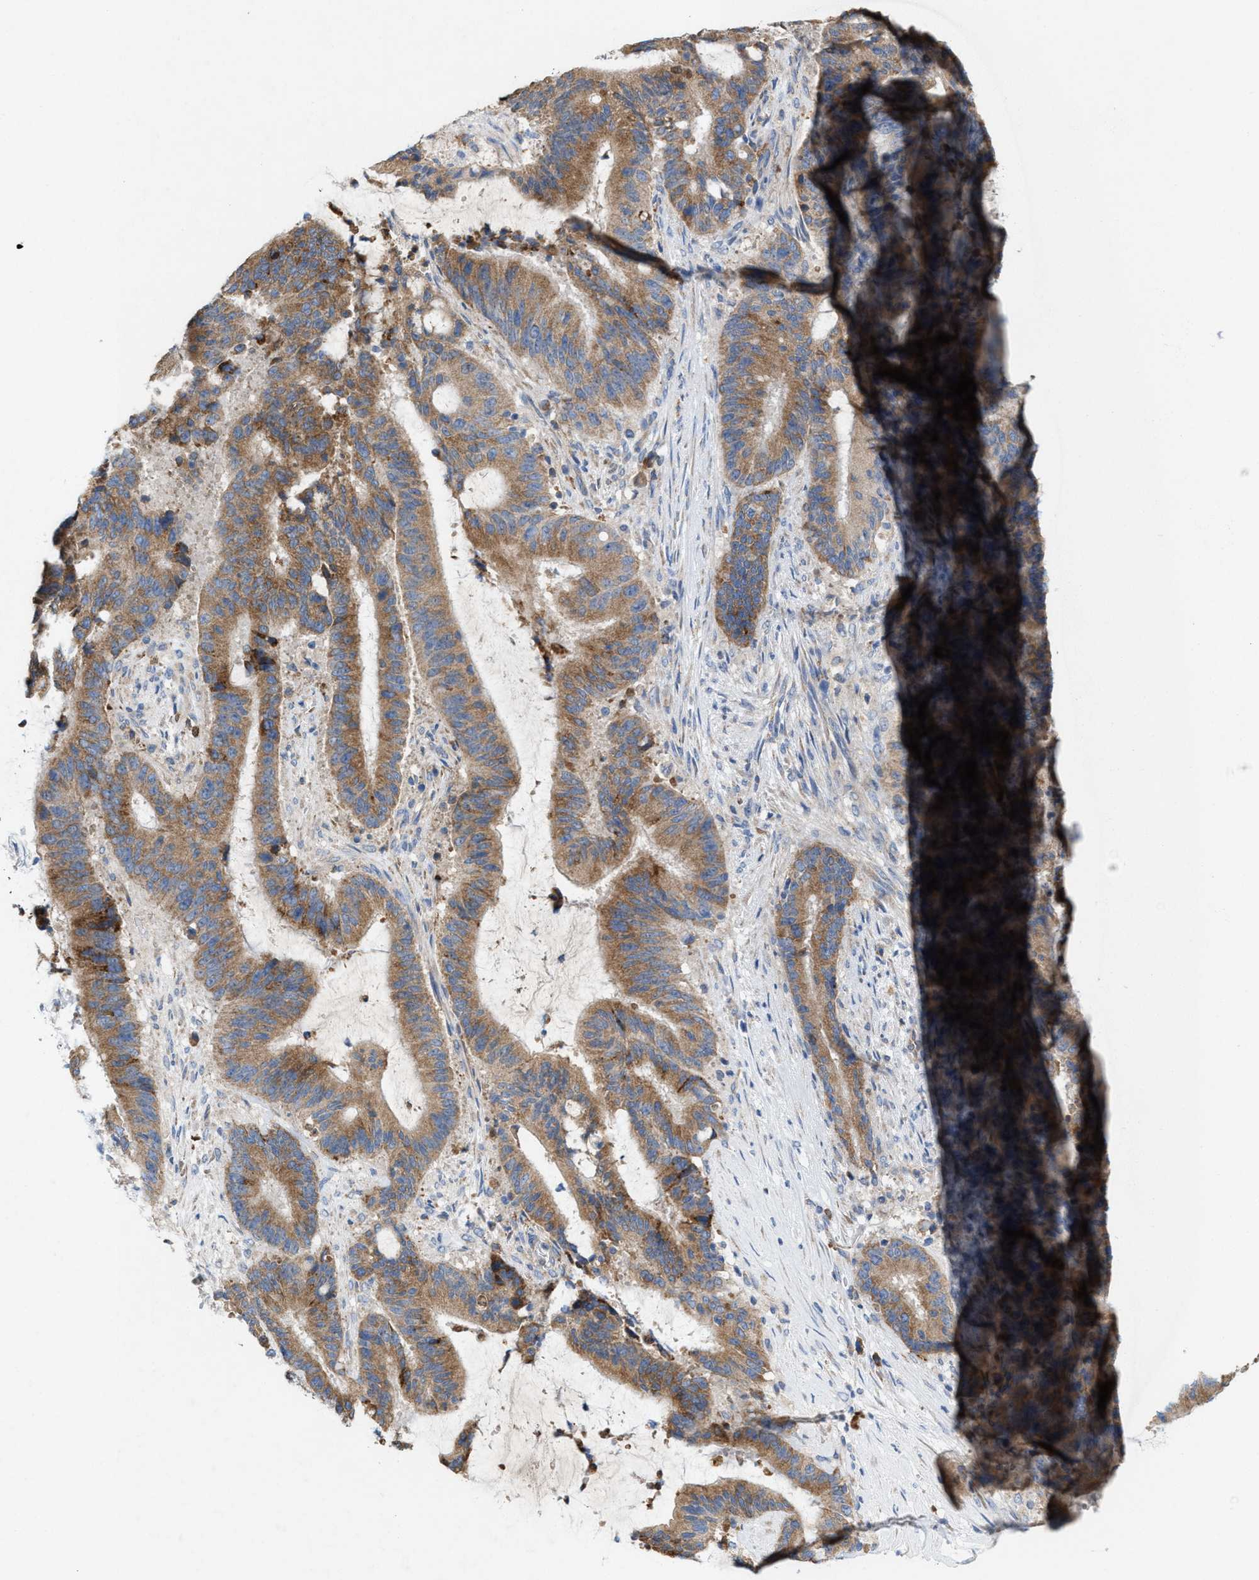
{"staining": {"intensity": "moderate", "quantity": ">75%", "location": "cytoplasmic/membranous"}, "tissue": "liver cancer", "cell_type": "Tumor cells", "image_type": "cancer", "snomed": [{"axis": "morphology", "description": "Normal tissue, NOS"}, {"axis": "morphology", "description": "Cholangiocarcinoma"}, {"axis": "topography", "description": "Liver"}, {"axis": "topography", "description": "Peripheral nerve tissue"}], "caption": "DAB (3,3'-diaminobenzidine) immunohistochemical staining of human liver cholangiocarcinoma demonstrates moderate cytoplasmic/membranous protein staining in approximately >75% of tumor cells.", "gene": "DYNC2I1", "patient": {"sex": "female", "age": 73}}